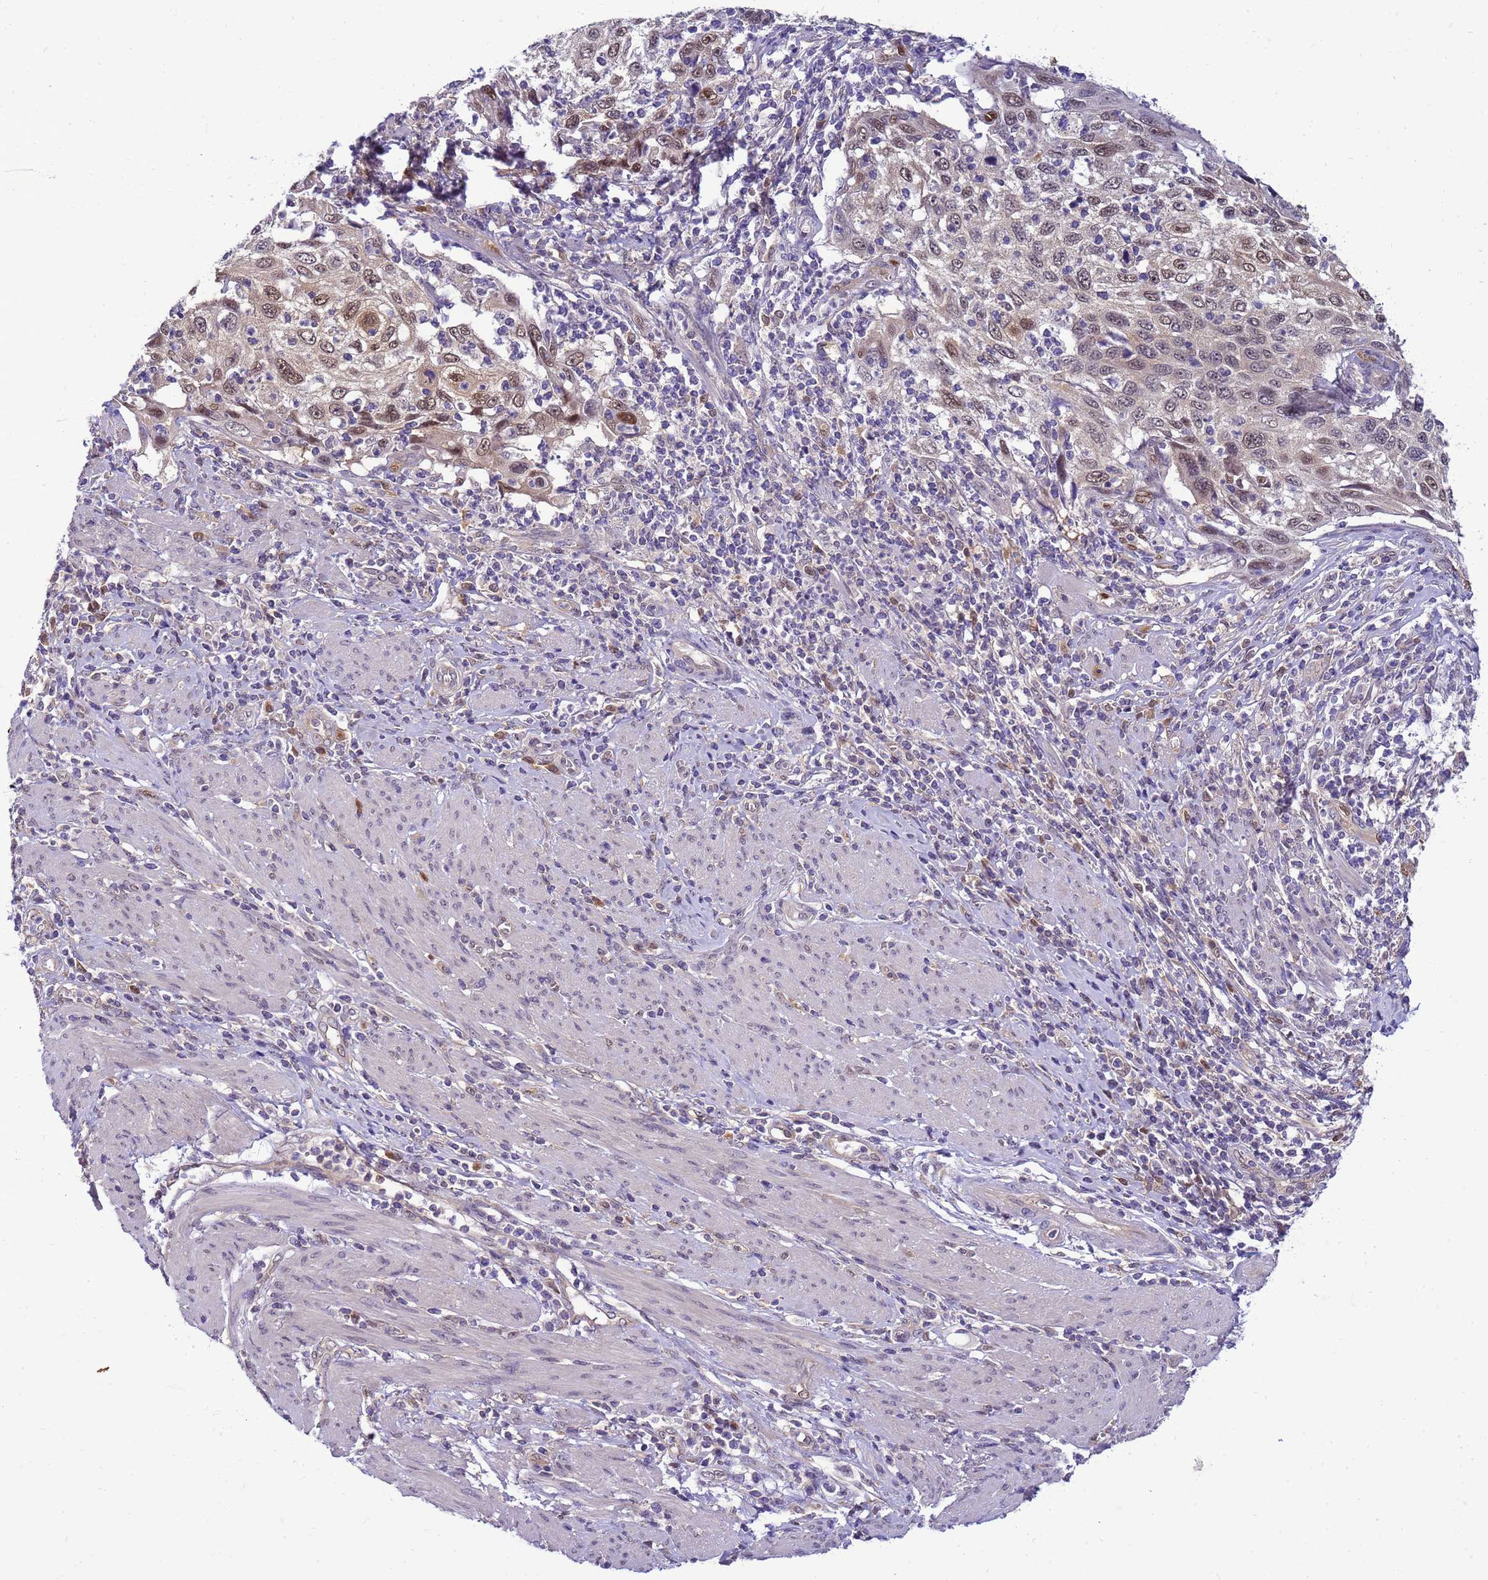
{"staining": {"intensity": "weak", "quantity": ">75%", "location": "cytoplasmic/membranous,nuclear"}, "tissue": "cervical cancer", "cell_type": "Tumor cells", "image_type": "cancer", "snomed": [{"axis": "morphology", "description": "Squamous cell carcinoma, NOS"}, {"axis": "topography", "description": "Cervix"}], "caption": "Protein staining exhibits weak cytoplasmic/membranous and nuclear expression in about >75% of tumor cells in cervical squamous cell carcinoma.", "gene": "DDI2", "patient": {"sex": "female", "age": 70}}